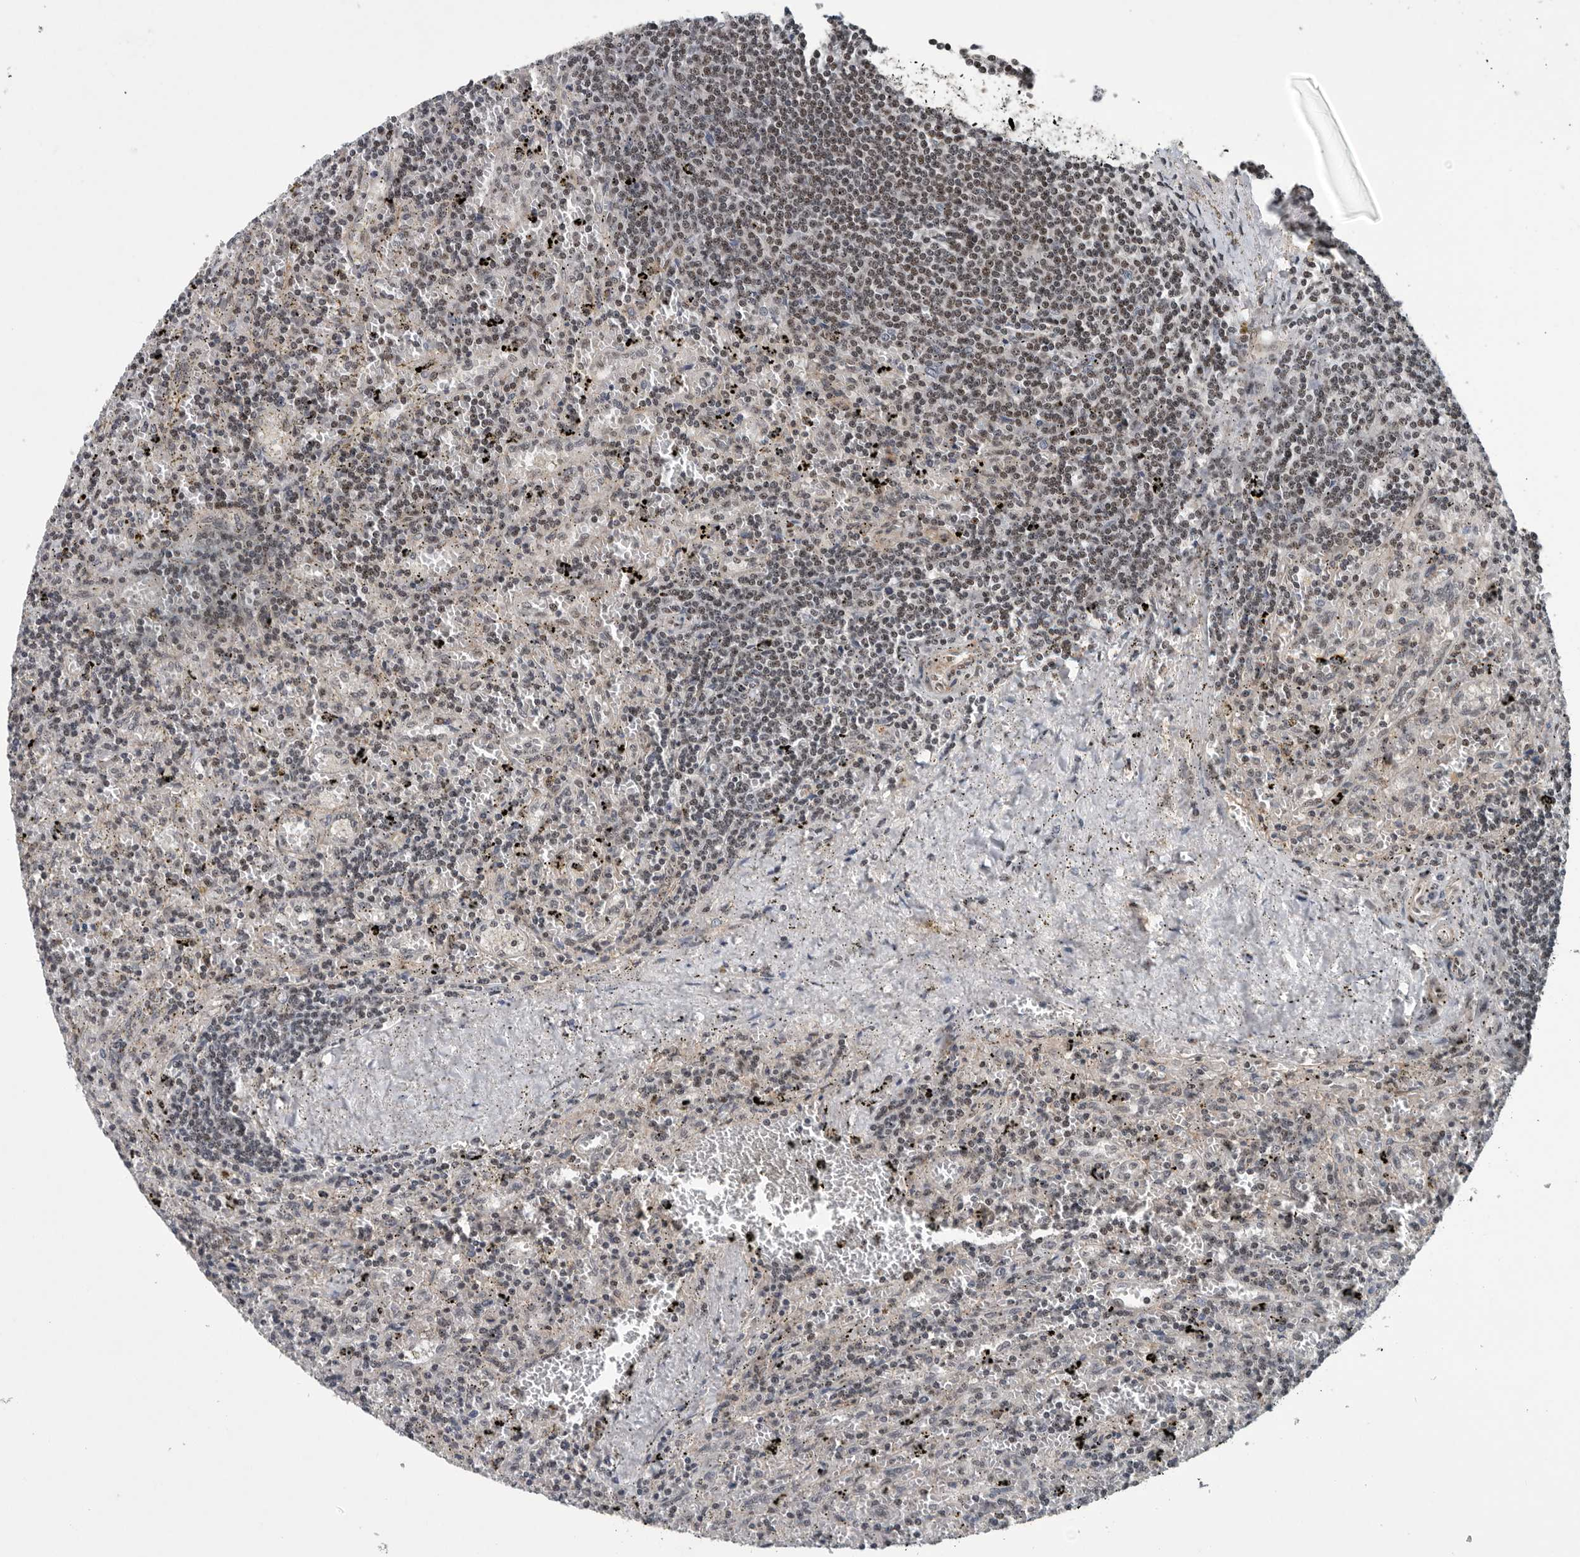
{"staining": {"intensity": "weak", "quantity": ">75%", "location": "nuclear"}, "tissue": "lymphoma", "cell_type": "Tumor cells", "image_type": "cancer", "snomed": [{"axis": "morphology", "description": "Malignant lymphoma, non-Hodgkin's type, Low grade"}, {"axis": "topography", "description": "Spleen"}], "caption": "This histopathology image shows malignant lymphoma, non-Hodgkin's type (low-grade) stained with immunohistochemistry (IHC) to label a protein in brown. The nuclear of tumor cells show weak positivity for the protein. Nuclei are counter-stained blue.", "gene": "SENP7", "patient": {"sex": "male", "age": 76}}